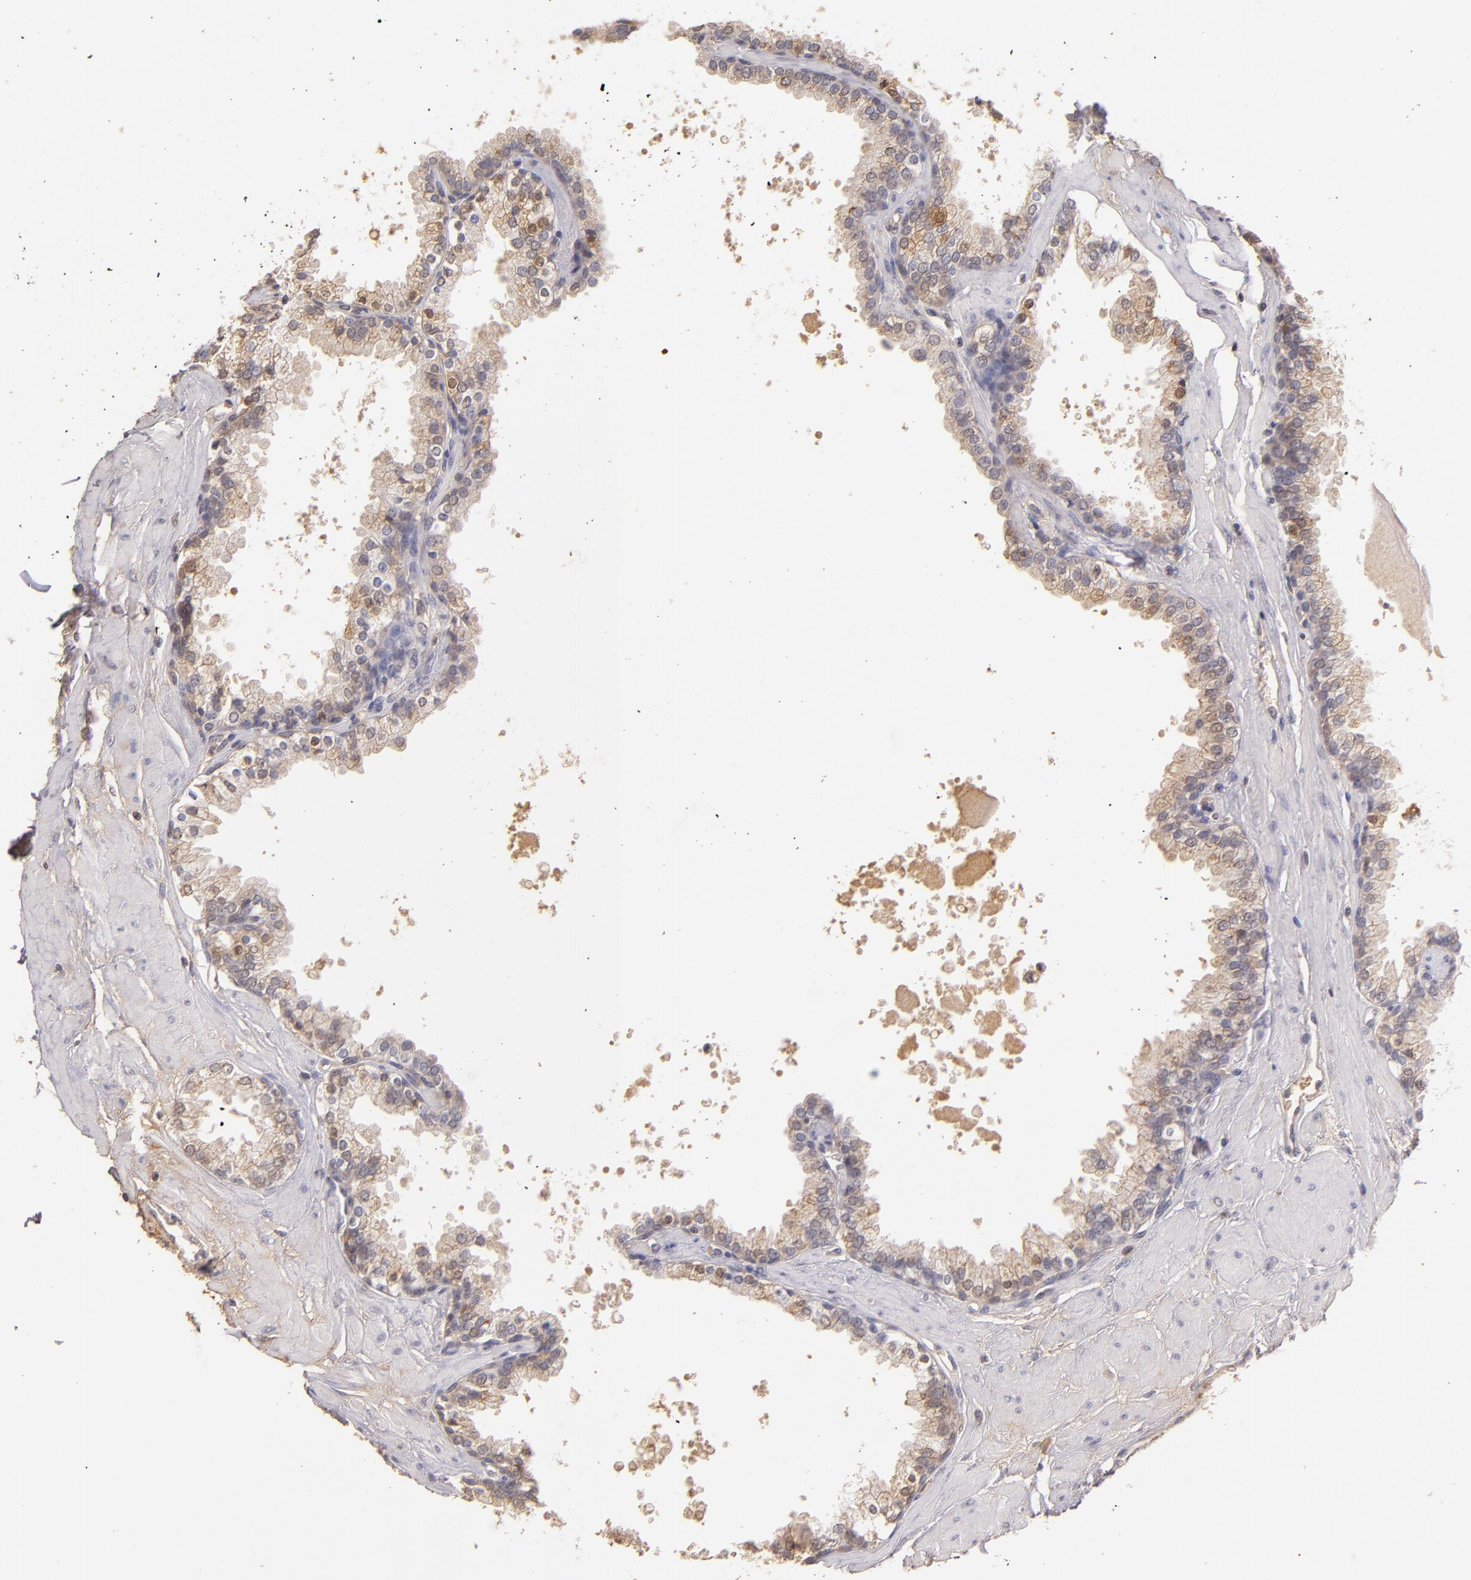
{"staining": {"intensity": "weak", "quantity": ">75%", "location": "cytoplasmic/membranous"}, "tissue": "prostate", "cell_type": "Glandular cells", "image_type": "normal", "snomed": [{"axis": "morphology", "description": "Normal tissue, NOS"}, {"axis": "topography", "description": "Prostate"}], "caption": "IHC photomicrograph of benign human prostate stained for a protein (brown), which exhibits low levels of weak cytoplasmic/membranous positivity in approximately >75% of glandular cells.", "gene": "SERPINC1", "patient": {"sex": "male", "age": 51}}